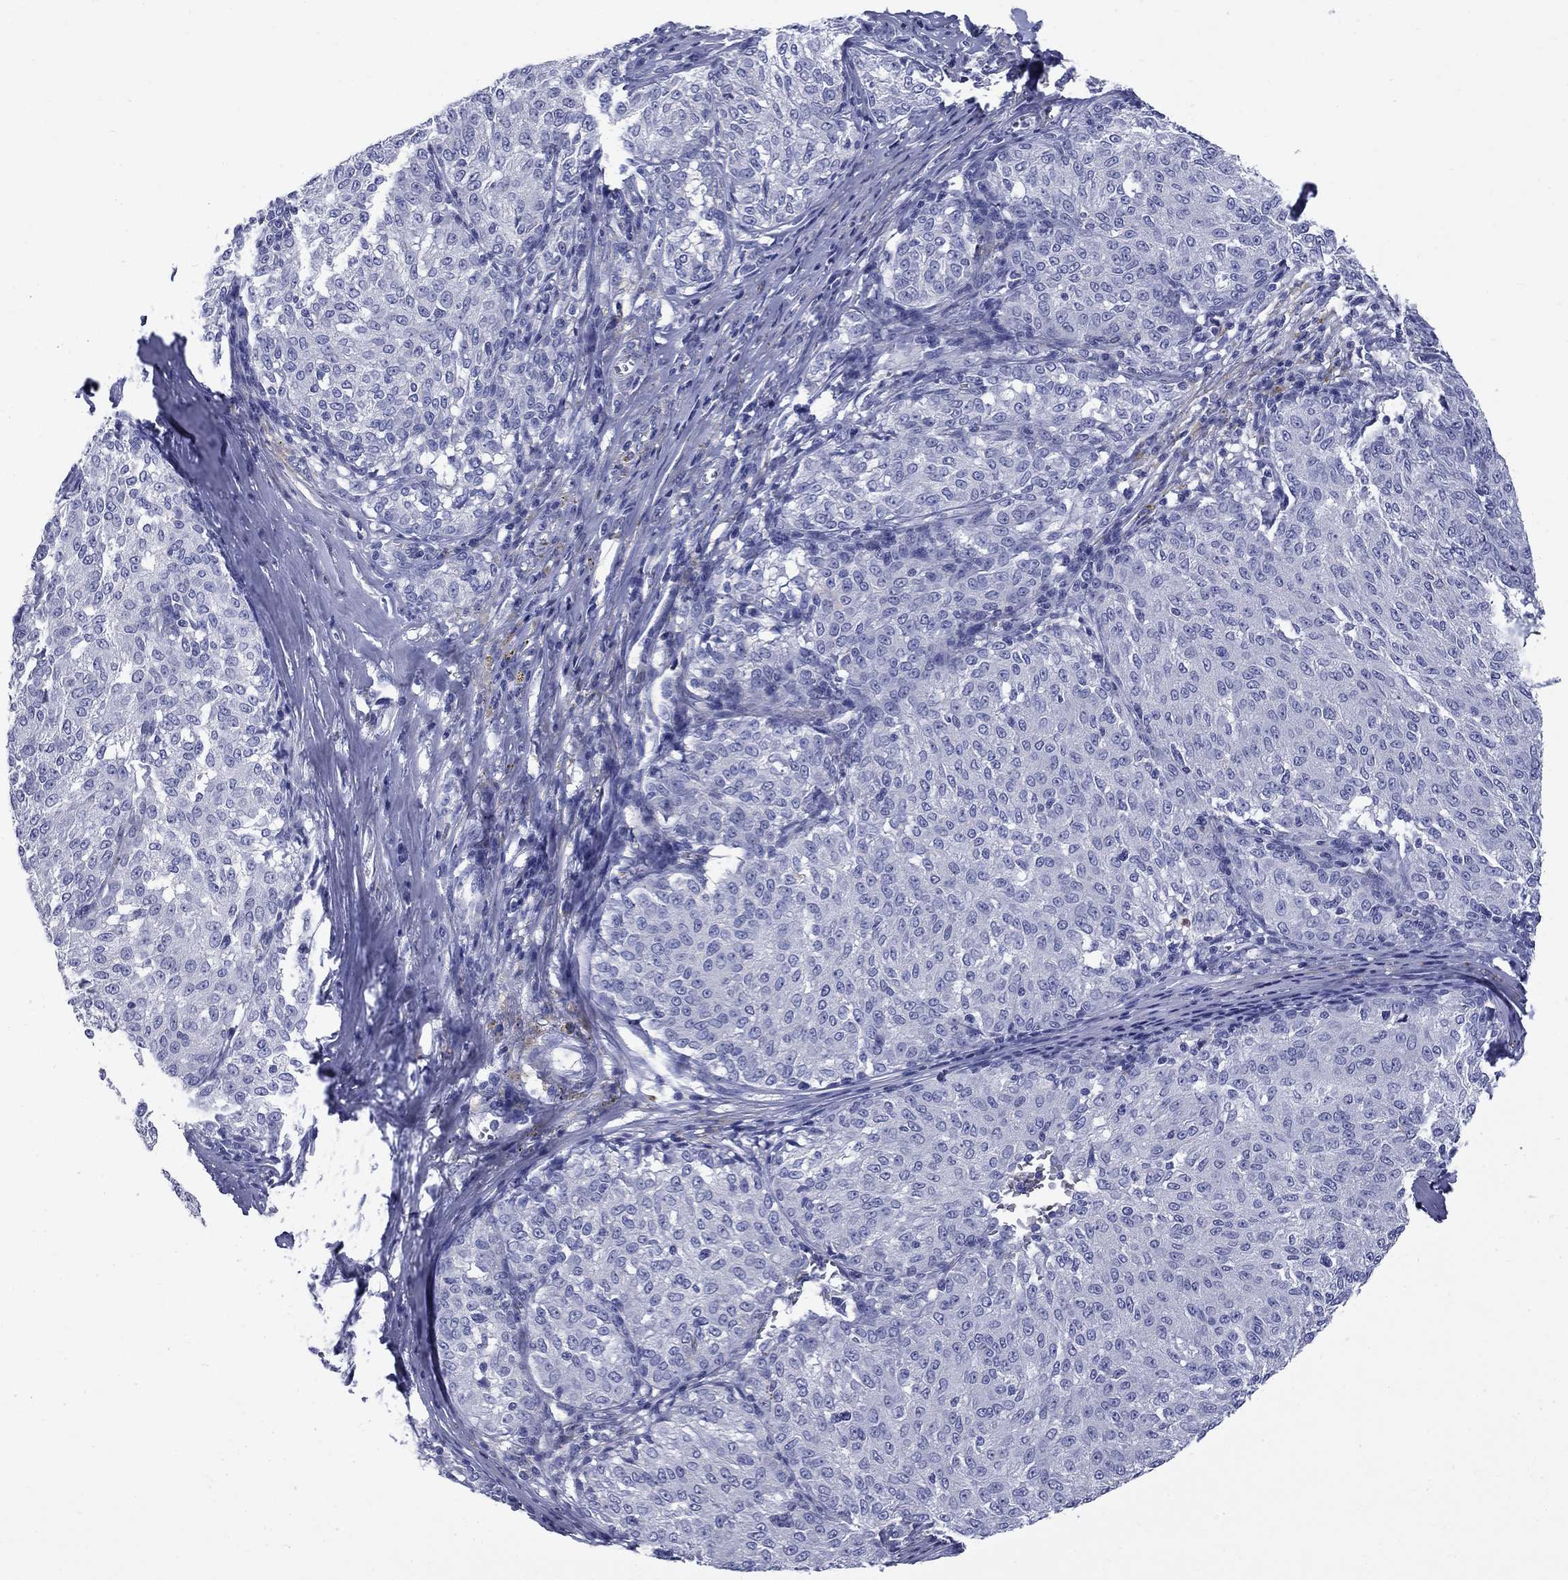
{"staining": {"intensity": "negative", "quantity": "none", "location": "none"}, "tissue": "melanoma", "cell_type": "Tumor cells", "image_type": "cancer", "snomed": [{"axis": "morphology", "description": "Malignant melanoma, NOS"}, {"axis": "topography", "description": "Skin"}], "caption": "A micrograph of human melanoma is negative for staining in tumor cells. (IHC, brightfield microscopy, high magnification).", "gene": "SERPINB2", "patient": {"sex": "female", "age": 72}}